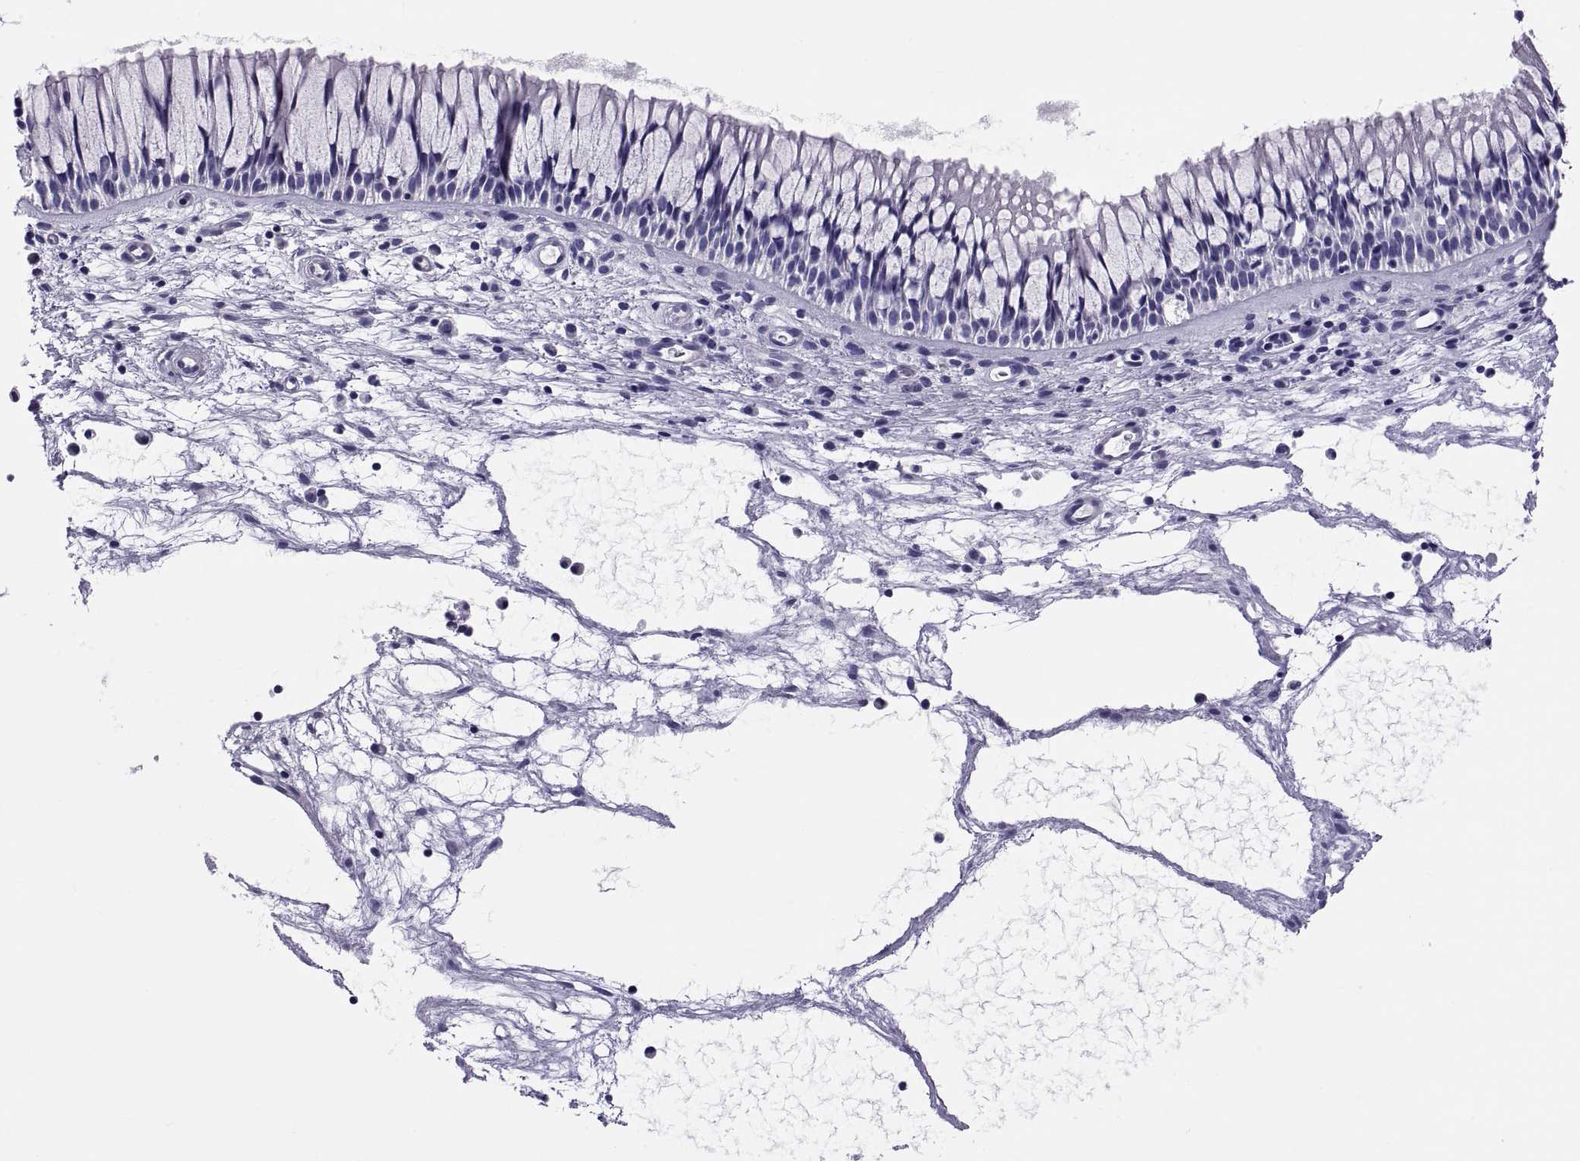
{"staining": {"intensity": "negative", "quantity": "none", "location": "none"}, "tissue": "nasopharynx", "cell_type": "Respiratory epithelial cells", "image_type": "normal", "snomed": [{"axis": "morphology", "description": "Normal tissue, NOS"}, {"axis": "topography", "description": "Nasopharynx"}], "caption": "IHC image of normal nasopharynx: human nasopharynx stained with DAB (3,3'-diaminobenzidine) reveals no significant protein staining in respiratory epithelial cells.", "gene": "RNASE12", "patient": {"sex": "male", "age": 51}}